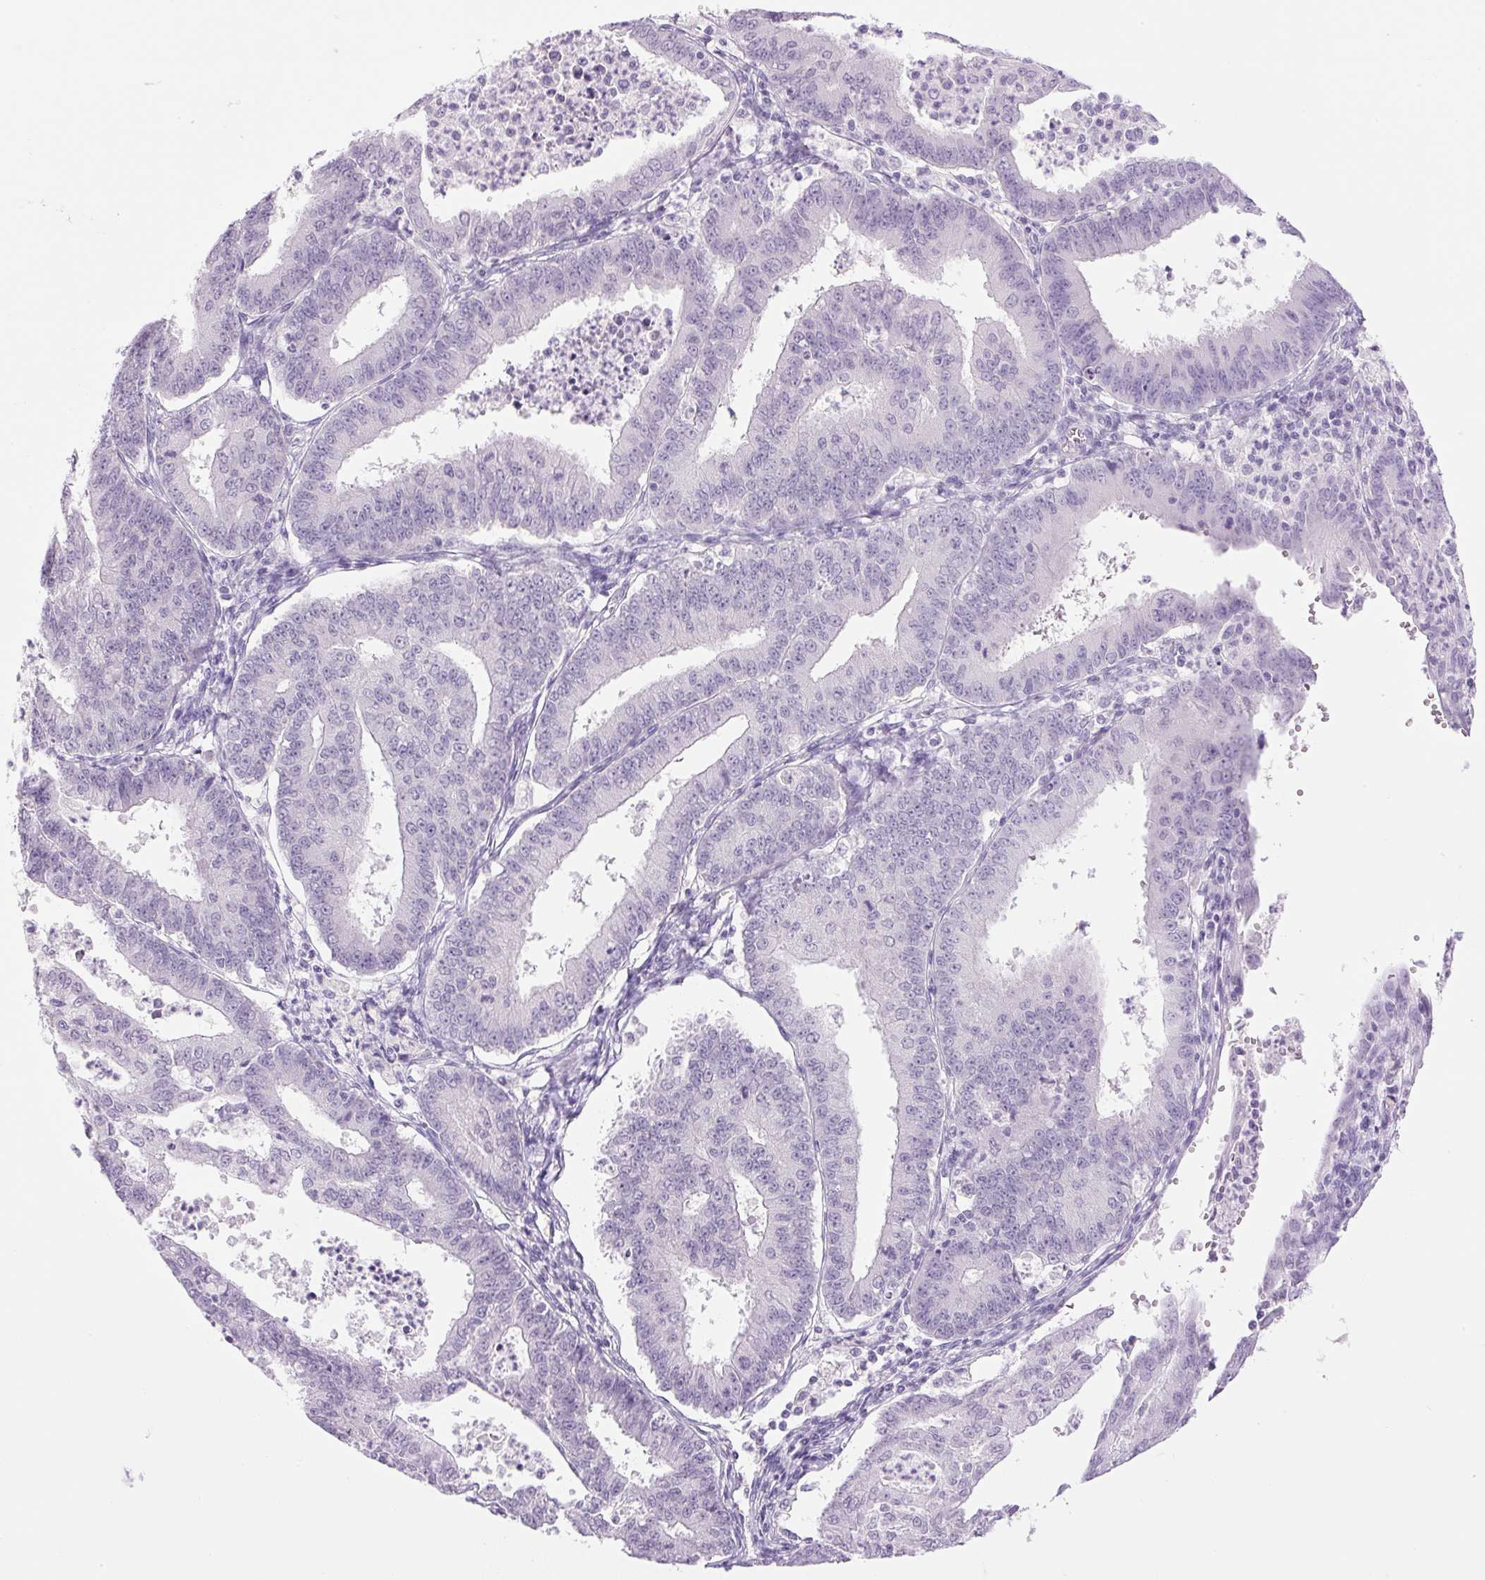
{"staining": {"intensity": "negative", "quantity": "none", "location": "none"}, "tissue": "endometrial cancer", "cell_type": "Tumor cells", "image_type": "cancer", "snomed": [{"axis": "morphology", "description": "Adenocarcinoma, NOS"}, {"axis": "topography", "description": "Endometrium"}], "caption": "Tumor cells show no significant staining in endometrial adenocarcinoma.", "gene": "COL9A2", "patient": {"sex": "female", "age": 73}}